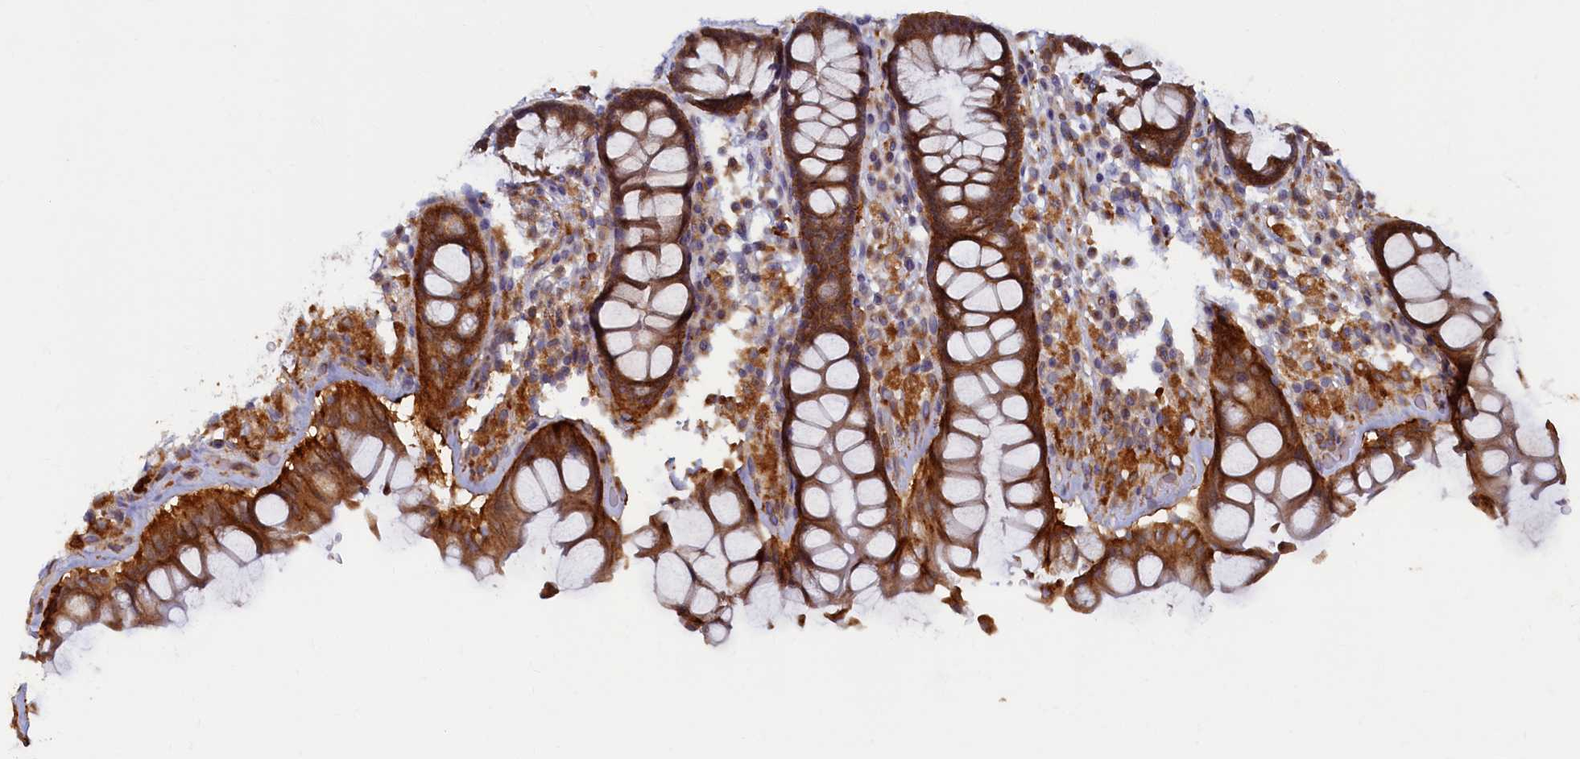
{"staining": {"intensity": "strong", "quantity": ">75%", "location": "cytoplasmic/membranous"}, "tissue": "rectum", "cell_type": "Glandular cells", "image_type": "normal", "snomed": [{"axis": "morphology", "description": "Normal tissue, NOS"}, {"axis": "topography", "description": "Rectum"}], "caption": "This histopathology image reveals benign rectum stained with immunohistochemistry to label a protein in brown. The cytoplasmic/membranous of glandular cells show strong positivity for the protein. Nuclei are counter-stained blue.", "gene": "STX12", "patient": {"sex": "male", "age": 64}}